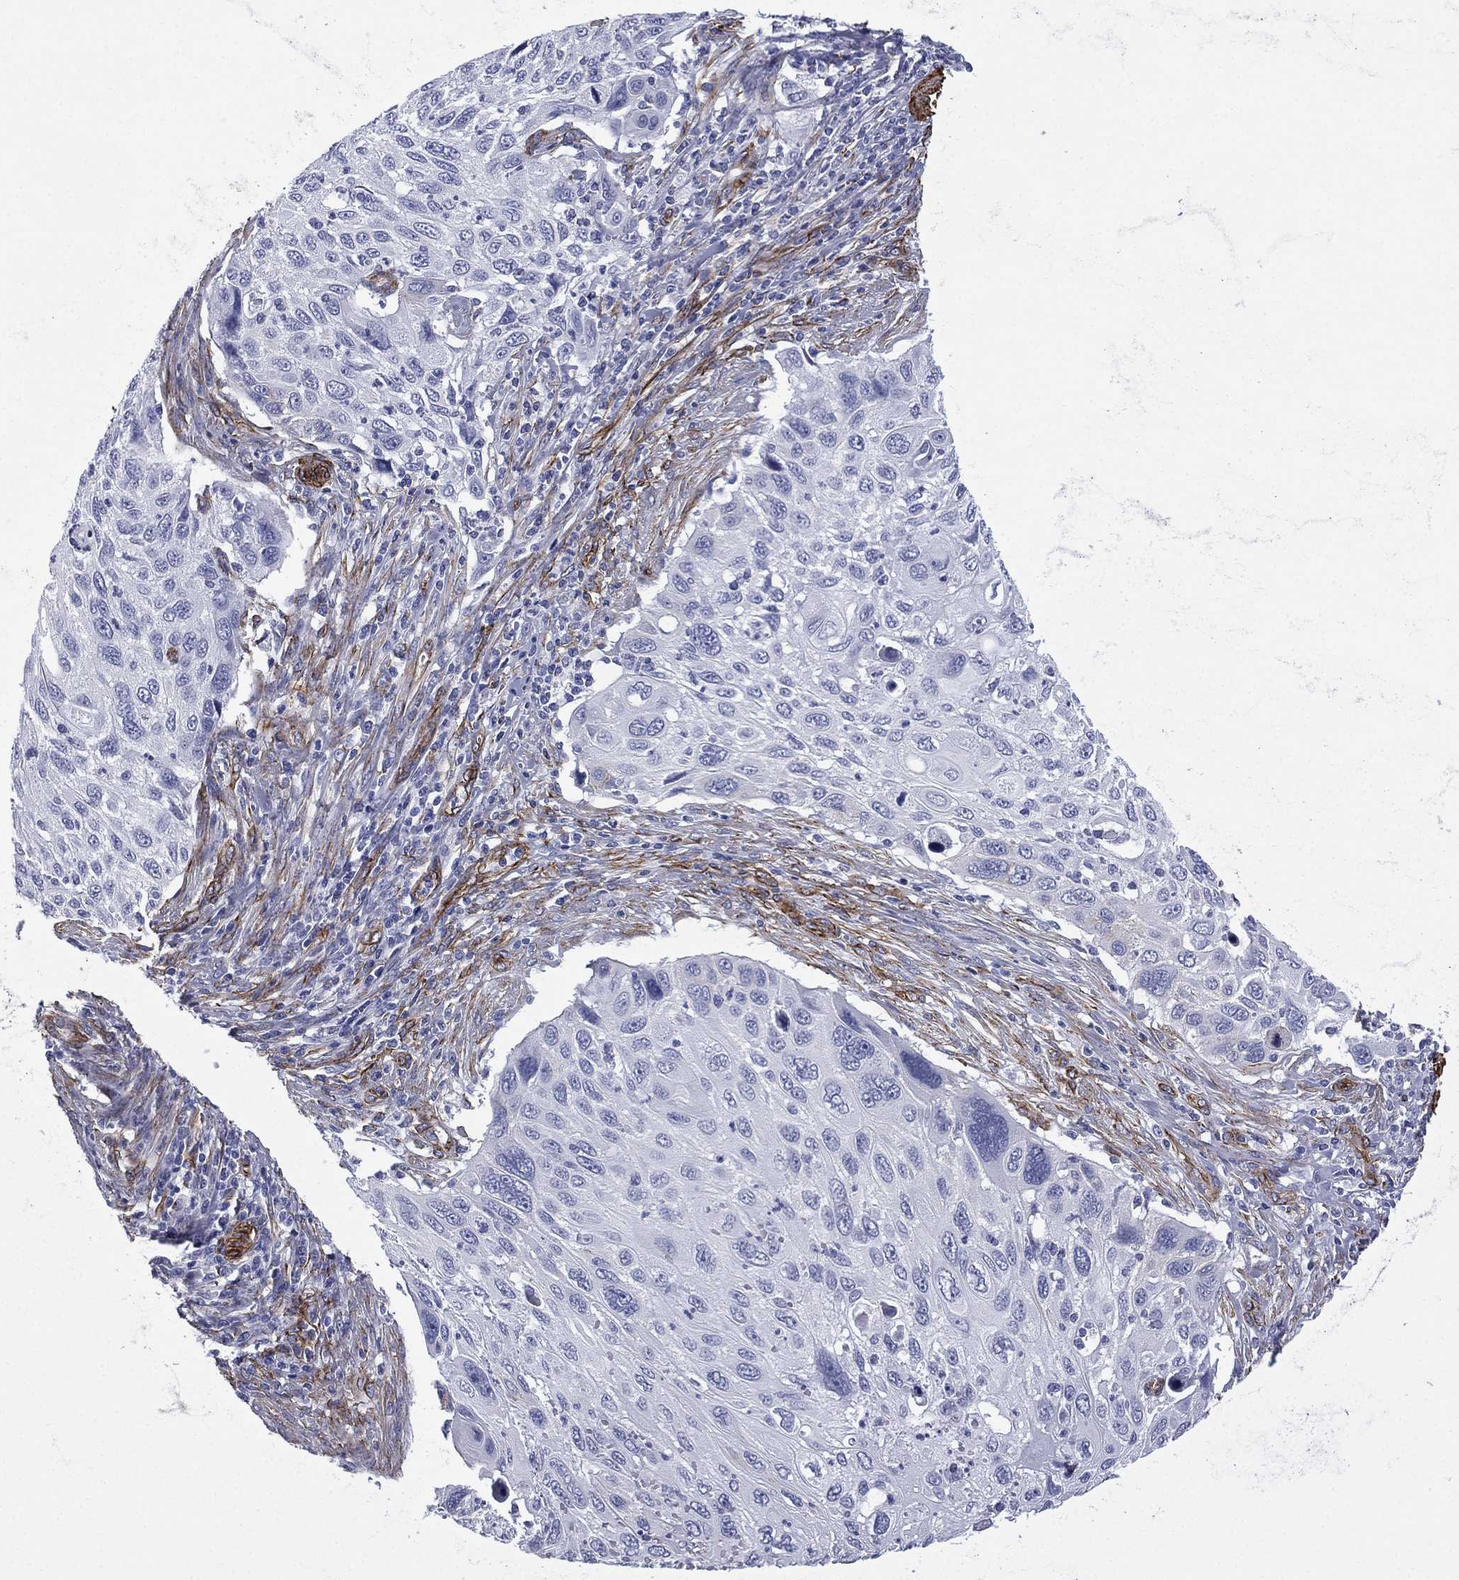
{"staining": {"intensity": "negative", "quantity": "none", "location": "none"}, "tissue": "cervical cancer", "cell_type": "Tumor cells", "image_type": "cancer", "snomed": [{"axis": "morphology", "description": "Squamous cell carcinoma, NOS"}, {"axis": "topography", "description": "Cervix"}], "caption": "DAB (3,3'-diaminobenzidine) immunohistochemical staining of human squamous cell carcinoma (cervical) exhibits no significant staining in tumor cells. (Stains: DAB immunohistochemistry (IHC) with hematoxylin counter stain, Microscopy: brightfield microscopy at high magnification).", "gene": "CAVIN3", "patient": {"sex": "female", "age": 70}}